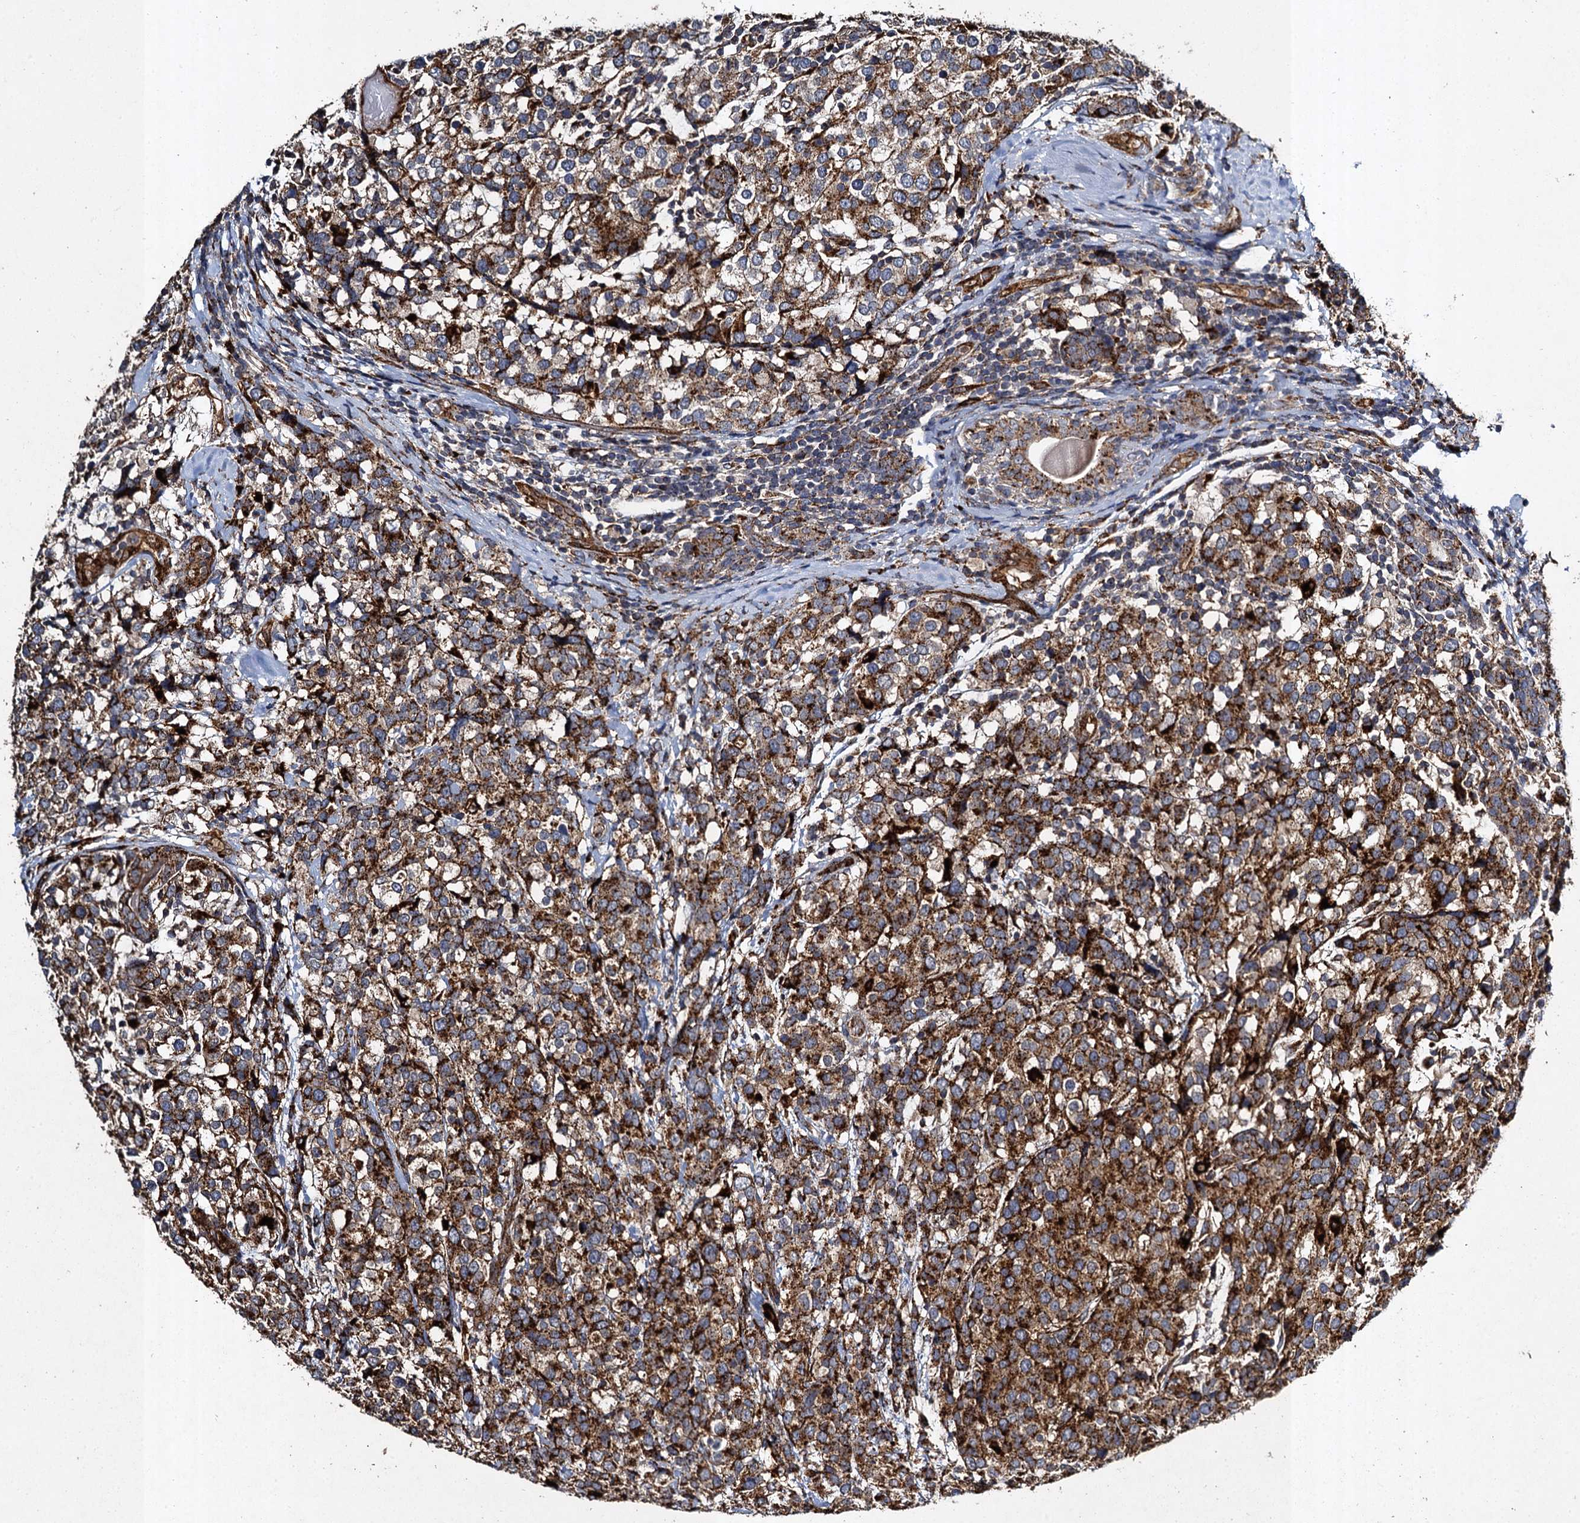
{"staining": {"intensity": "strong", "quantity": ">75%", "location": "cytoplasmic/membranous"}, "tissue": "breast cancer", "cell_type": "Tumor cells", "image_type": "cancer", "snomed": [{"axis": "morphology", "description": "Lobular carcinoma"}, {"axis": "topography", "description": "Breast"}], "caption": "Breast lobular carcinoma stained with a brown dye demonstrates strong cytoplasmic/membranous positive positivity in approximately >75% of tumor cells.", "gene": "GBA1", "patient": {"sex": "female", "age": 59}}